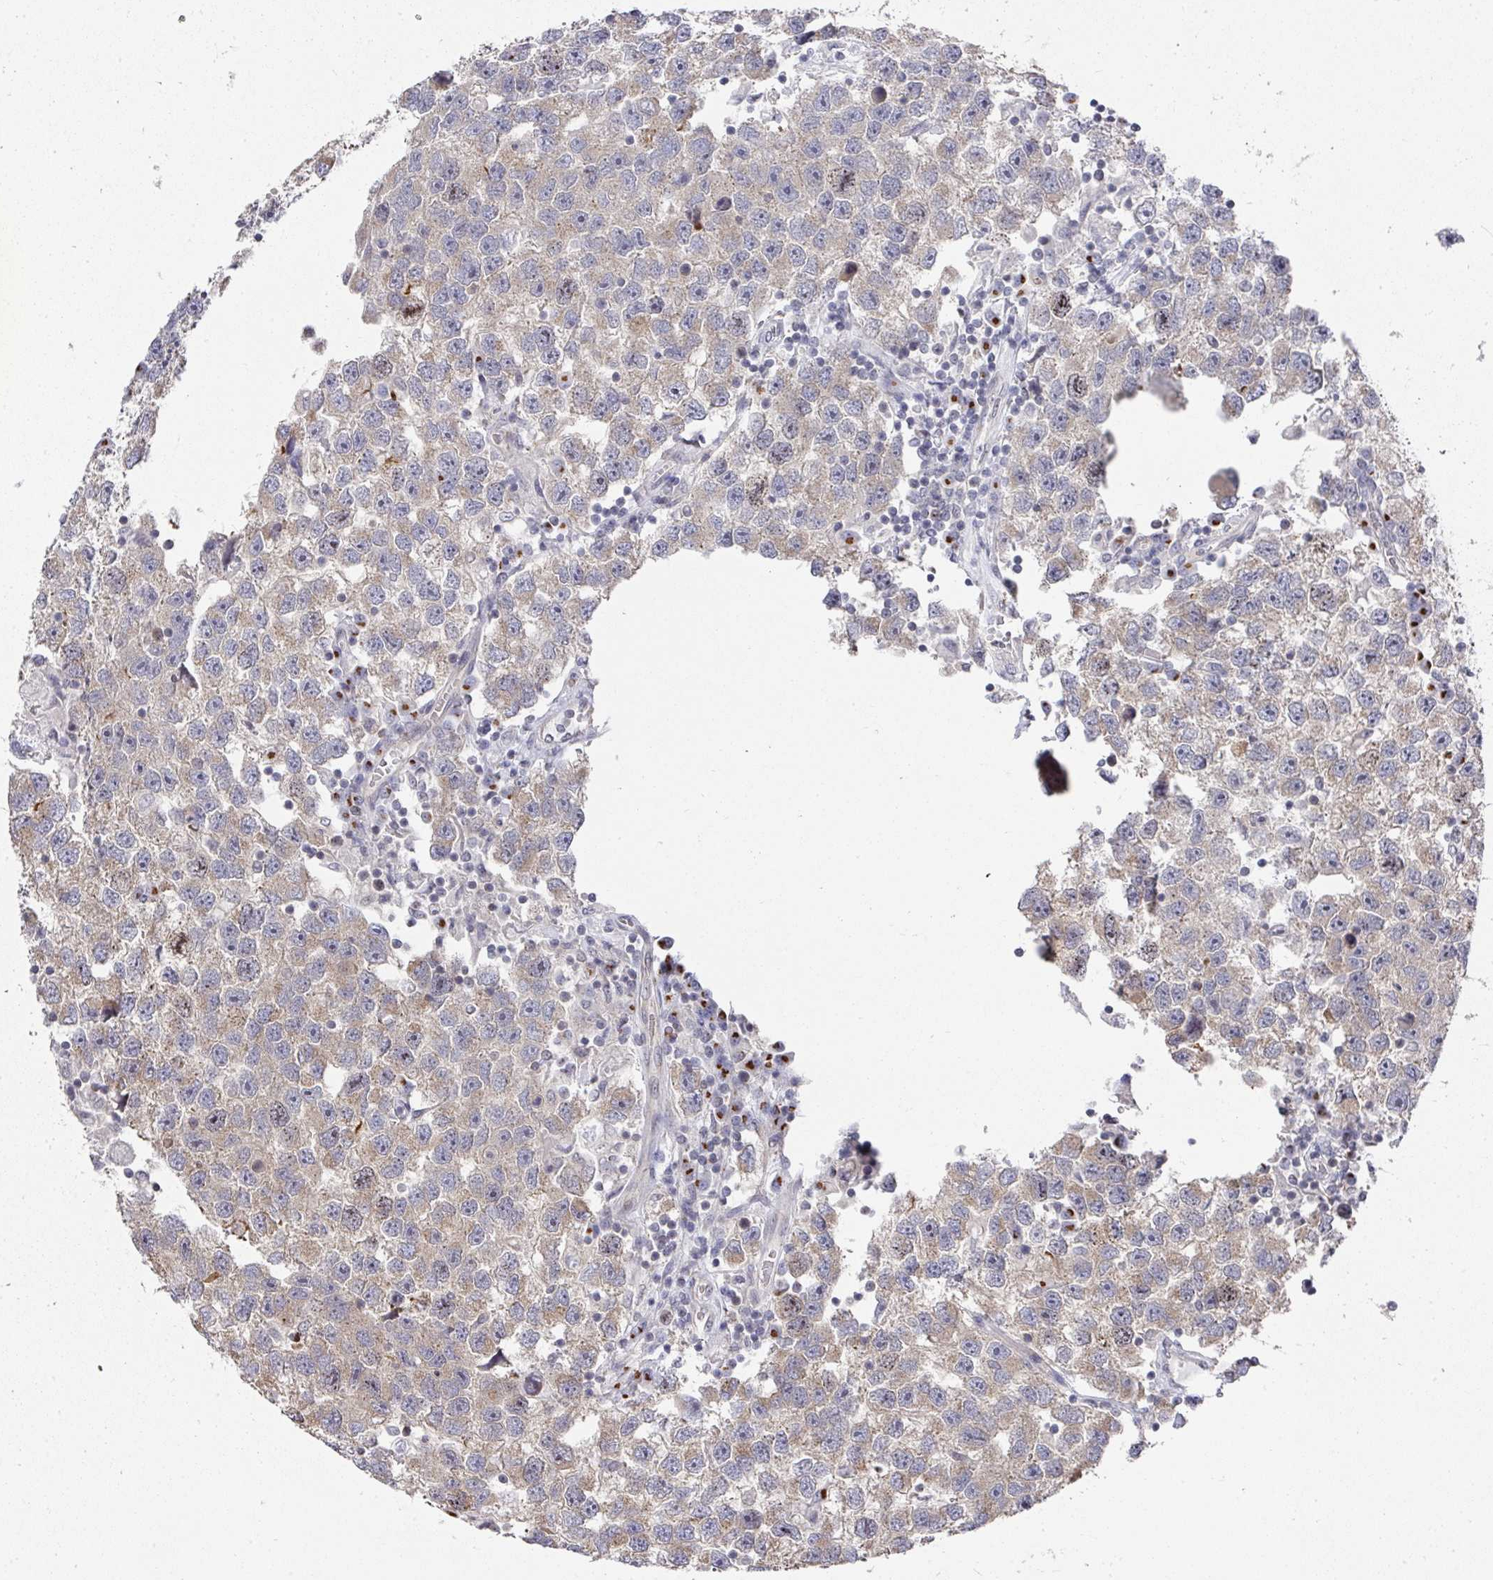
{"staining": {"intensity": "weak", "quantity": "<25%", "location": "cytoplasmic/membranous"}, "tissue": "testis cancer", "cell_type": "Tumor cells", "image_type": "cancer", "snomed": [{"axis": "morphology", "description": "Seminoma, NOS"}, {"axis": "topography", "description": "Testis"}], "caption": "IHC image of neoplastic tissue: human testis cancer (seminoma) stained with DAB (3,3'-diaminobenzidine) reveals no significant protein positivity in tumor cells.", "gene": "C18orf25", "patient": {"sex": "male", "age": 26}}